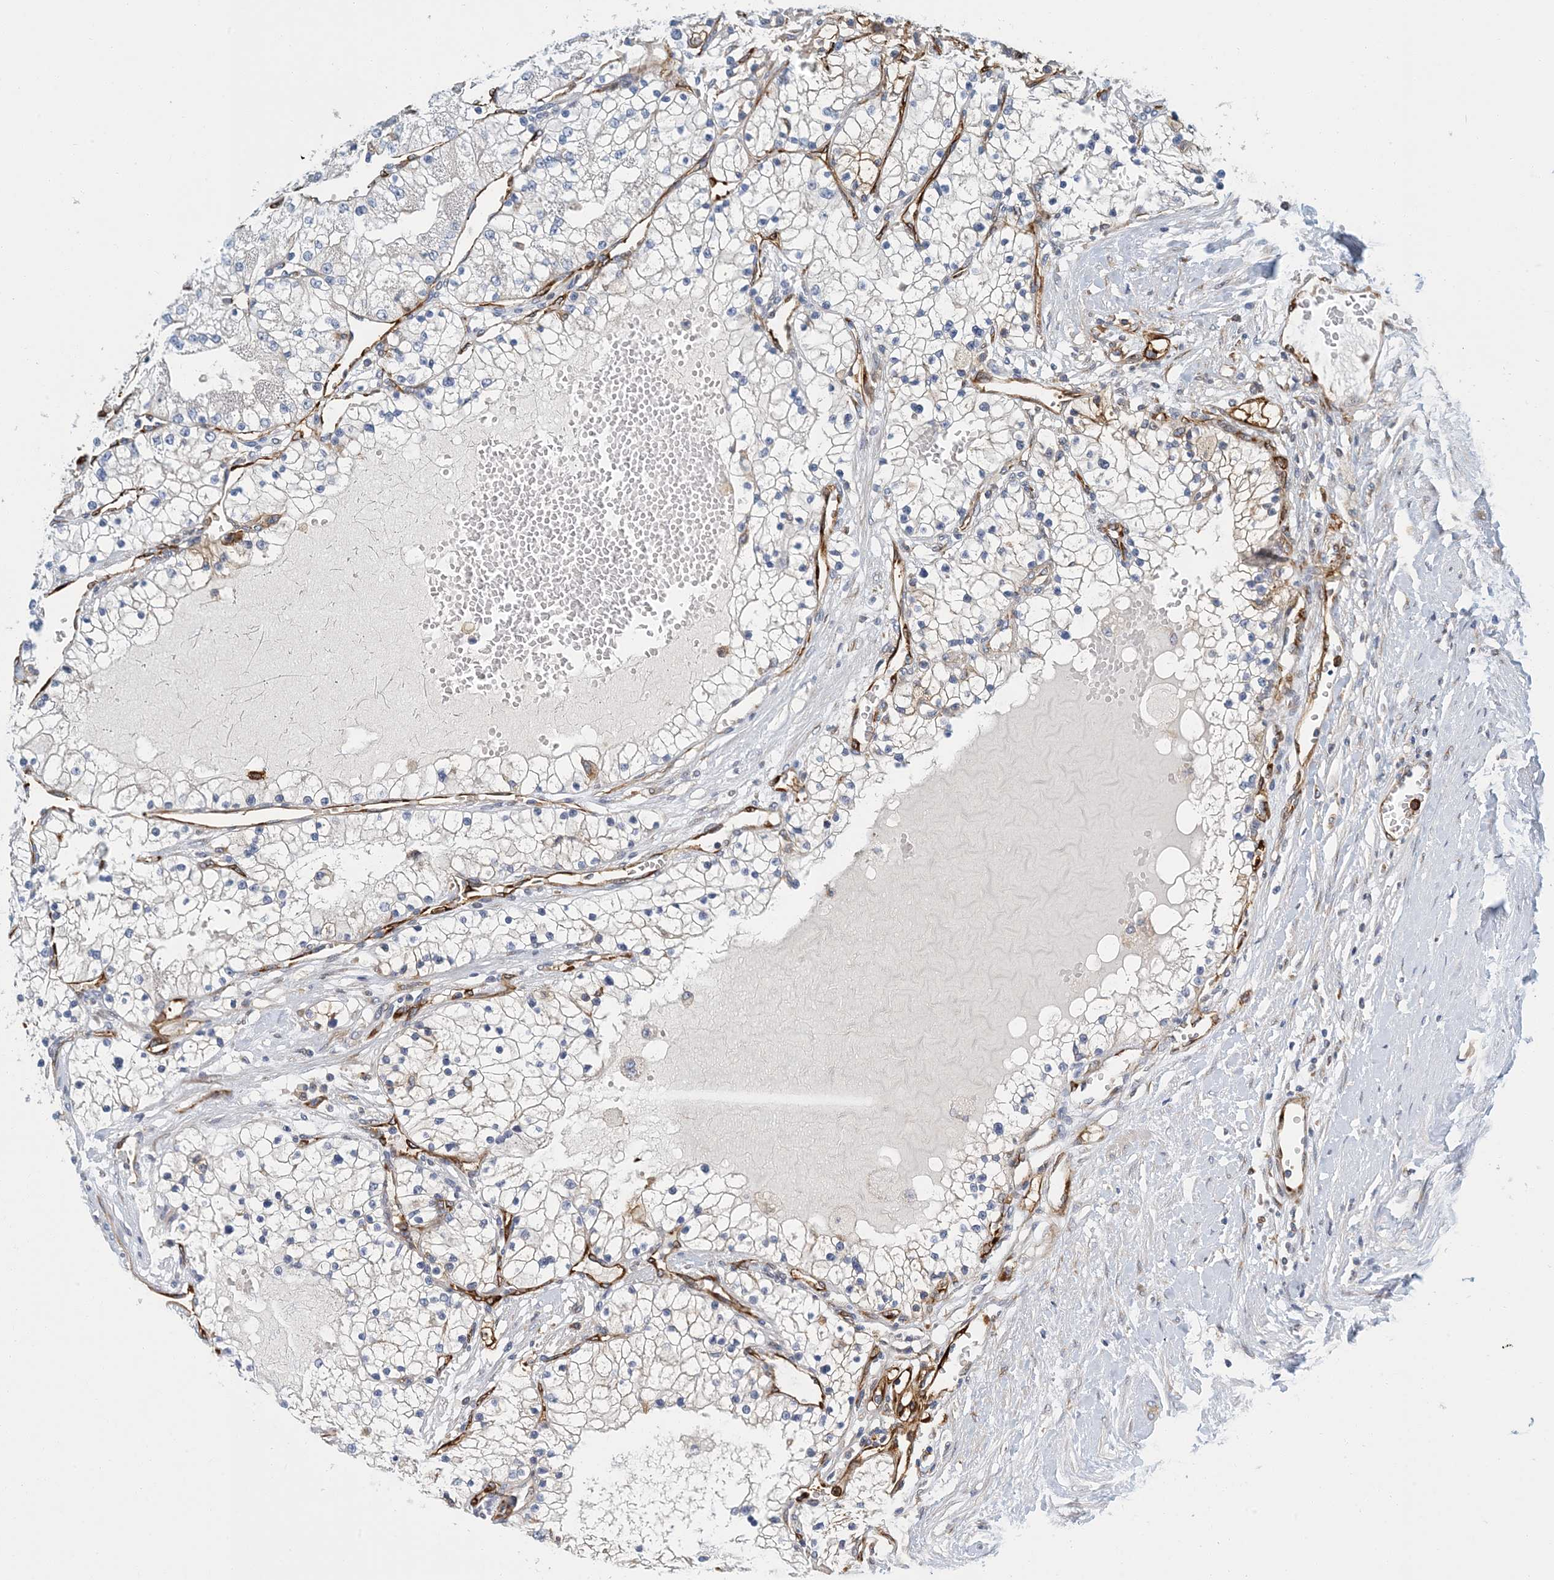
{"staining": {"intensity": "negative", "quantity": "none", "location": "none"}, "tissue": "renal cancer", "cell_type": "Tumor cells", "image_type": "cancer", "snomed": [{"axis": "morphology", "description": "Normal tissue, NOS"}, {"axis": "morphology", "description": "Adenocarcinoma, NOS"}, {"axis": "topography", "description": "Kidney"}], "caption": "The histopathology image demonstrates no staining of tumor cells in adenocarcinoma (renal).", "gene": "PCDHA2", "patient": {"sex": "male", "age": 68}}